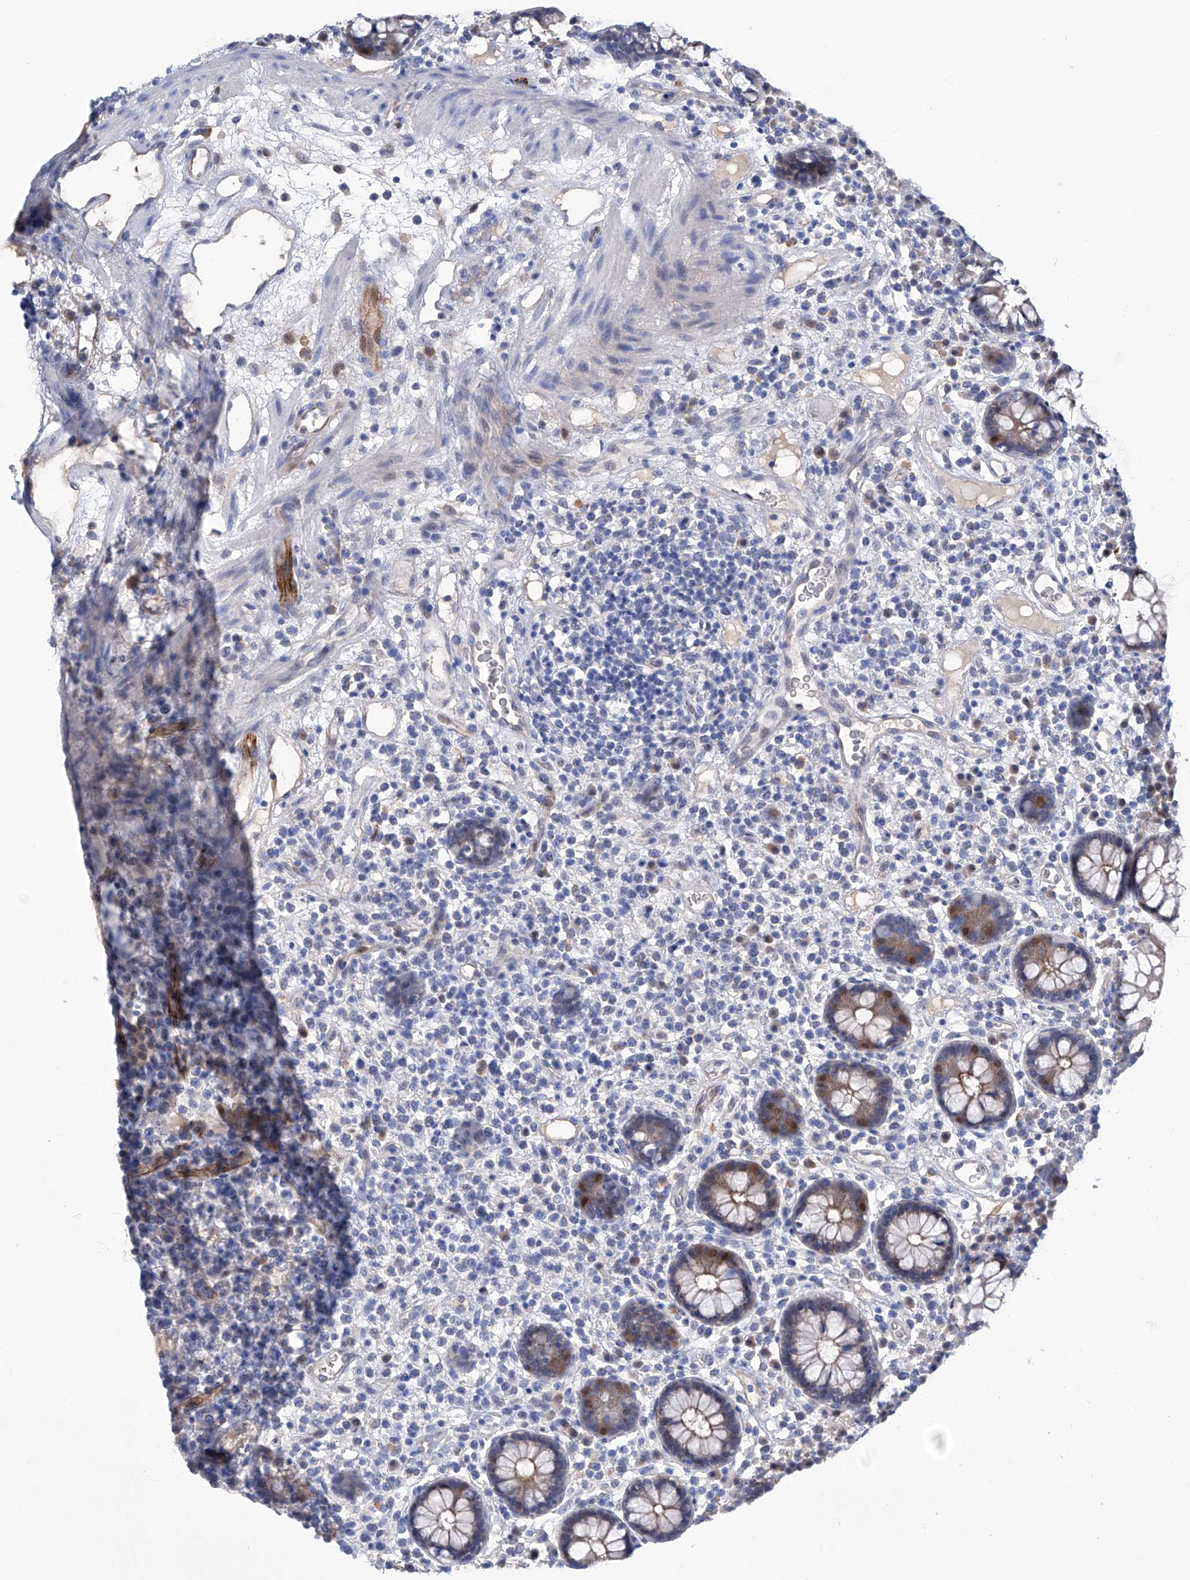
{"staining": {"intensity": "negative", "quantity": "none", "location": "none"}, "tissue": "colon", "cell_type": "Endothelial cells", "image_type": "normal", "snomed": [{"axis": "morphology", "description": "Normal tissue, NOS"}, {"axis": "topography", "description": "Colon"}], "caption": "Immunohistochemical staining of benign colon exhibits no significant positivity in endothelial cells.", "gene": "PGM3", "patient": {"sex": "female", "age": 79}}